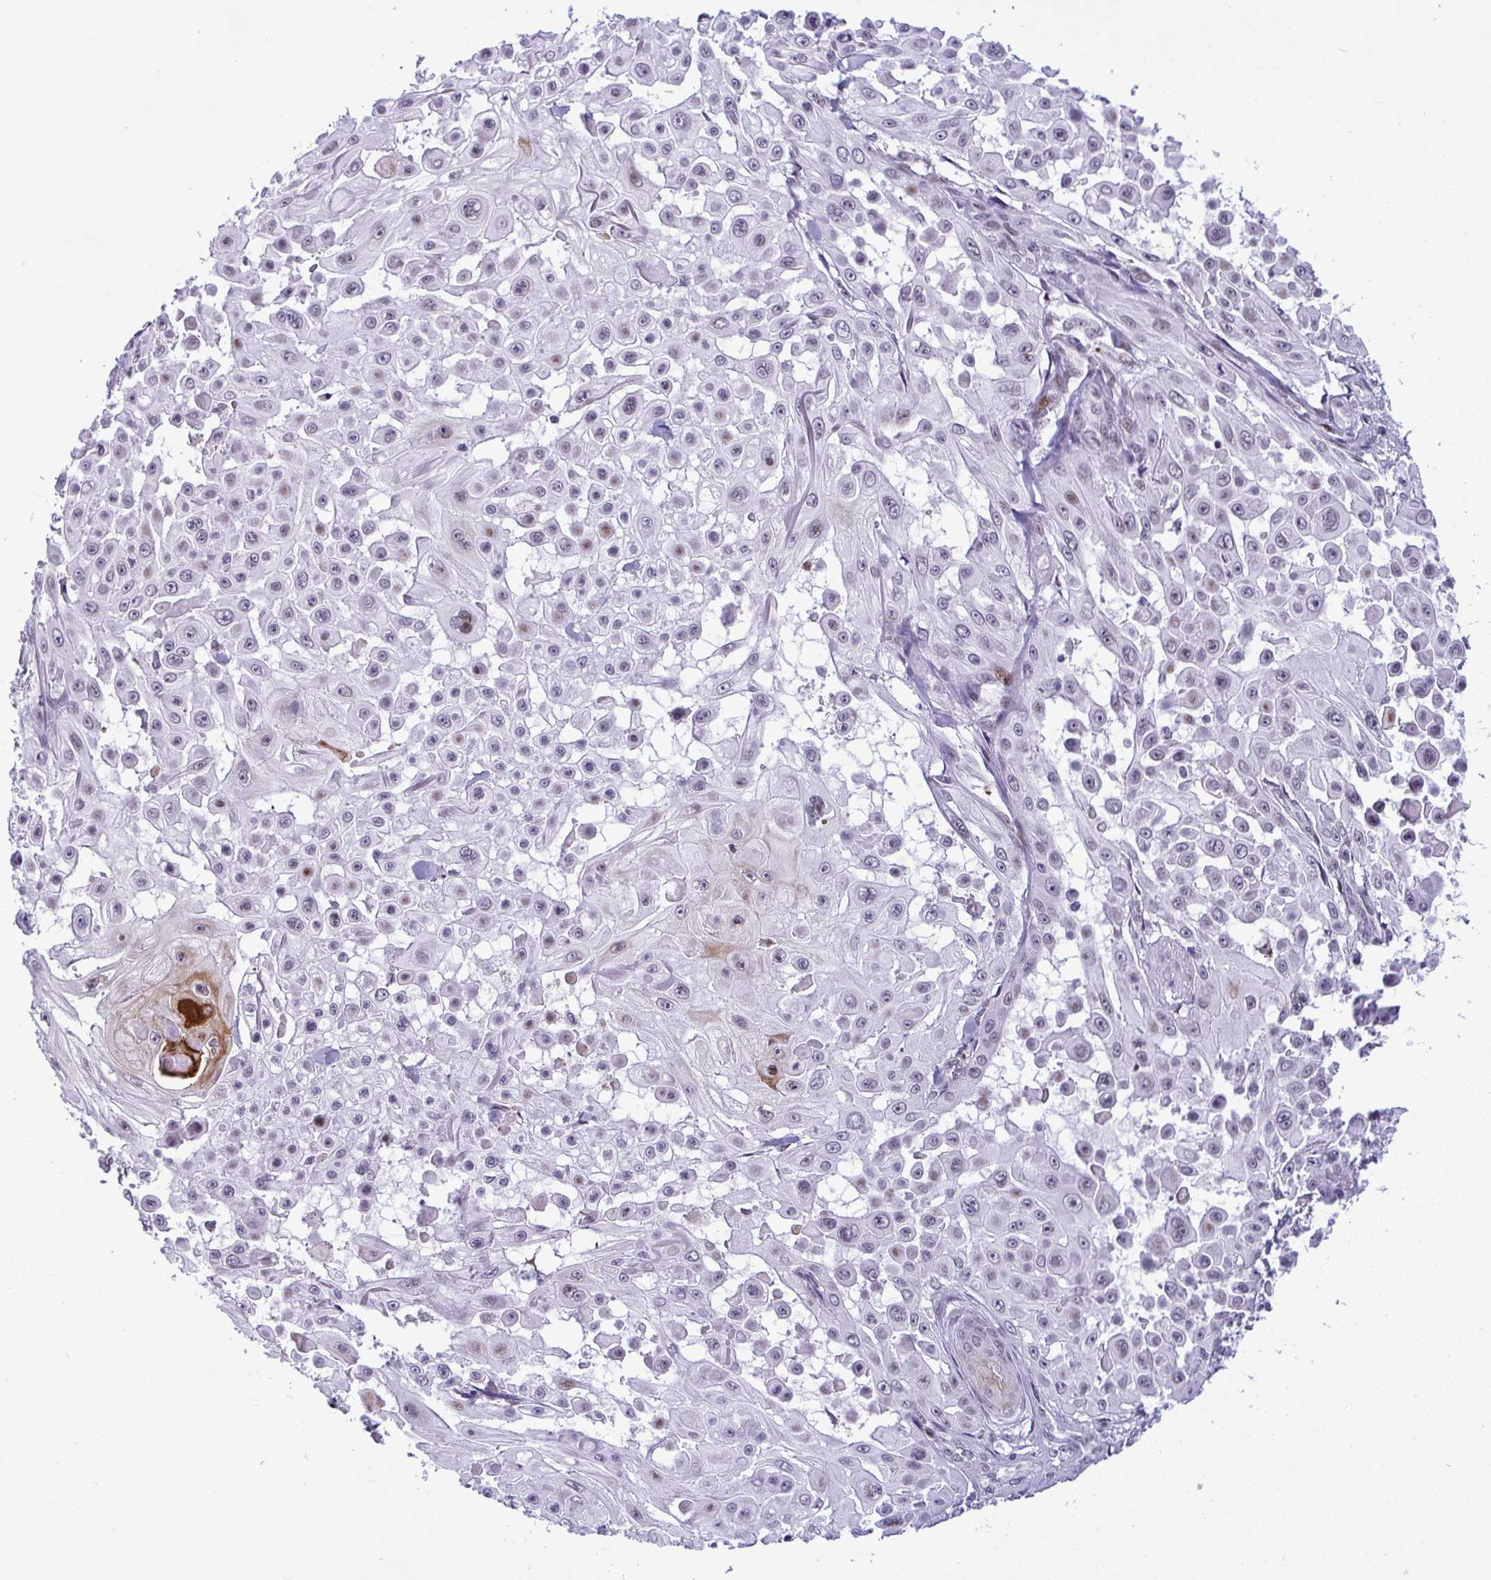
{"staining": {"intensity": "negative", "quantity": "none", "location": "none"}, "tissue": "skin cancer", "cell_type": "Tumor cells", "image_type": "cancer", "snomed": [{"axis": "morphology", "description": "Squamous cell carcinoma, NOS"}, {"axis": "topography", "description": "Skin"}], "caption": "Photomicrograph shows no significant protein positivity in tumor cells of skin cancer. Nuclei are stained in blue.", "gene": "ZFHX3", "patient": {"sex": "male", "age": 91}}